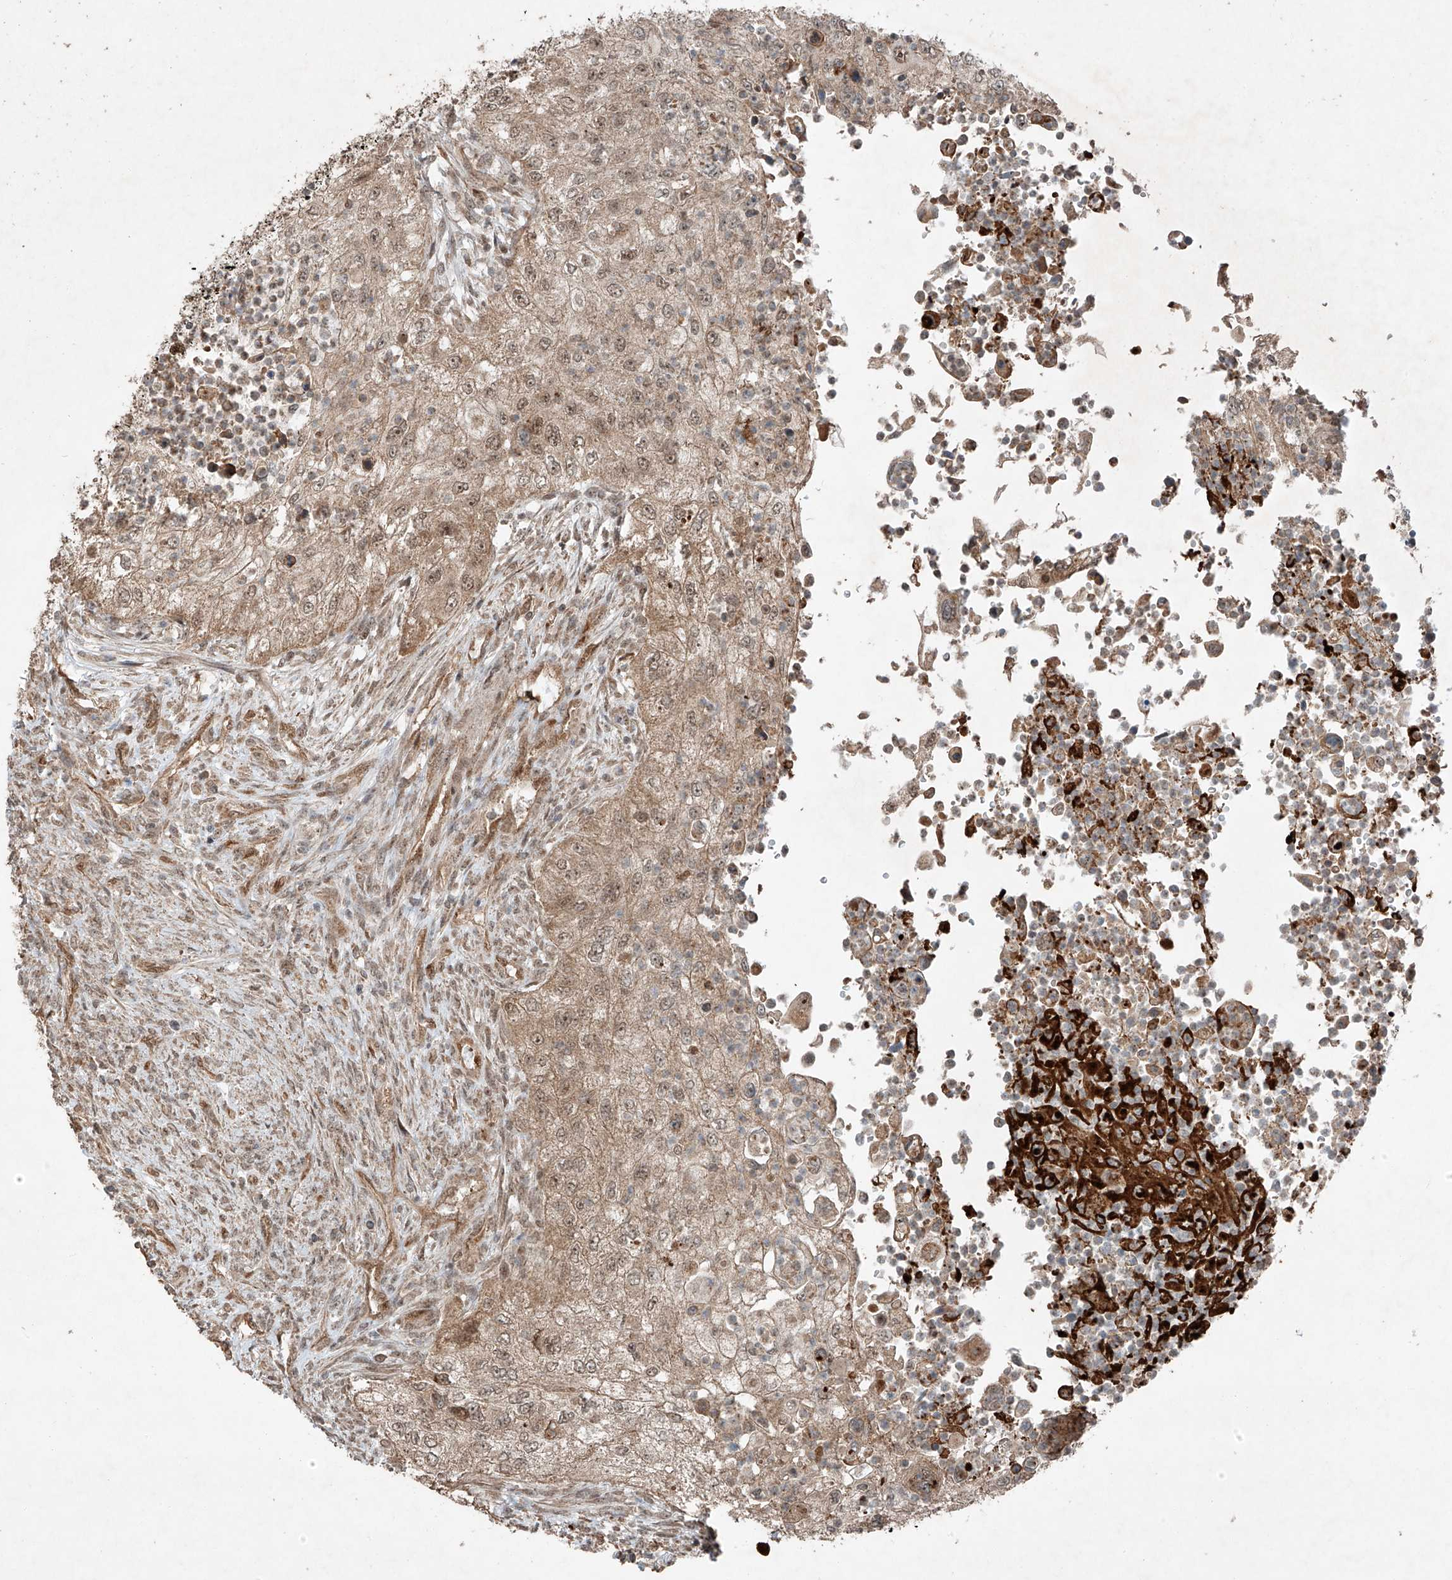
{"staining": {"intensity": "weak", "quantity": ">75%", "location": "cytoplasmic/membranous,nuclear"}, "tissue": "urothelial cancer", "cell_type": "Tumor cells", "image_type": "cancer", "snomed": [{"axis": "morphology", "description": "Urothelial carcinoma, High grade"}, {"axis": "topography", "description": "Urinary bladder"}], "caption": "Immunohistochemical staining of human urothelial cancer demonstrates low levels of weak cytoplasmic/membranous and nuclear protein expression in approximately >75% of tumor cells.", "gene": "ZNF620", "patient": {"sex": "female", "age": 60}}